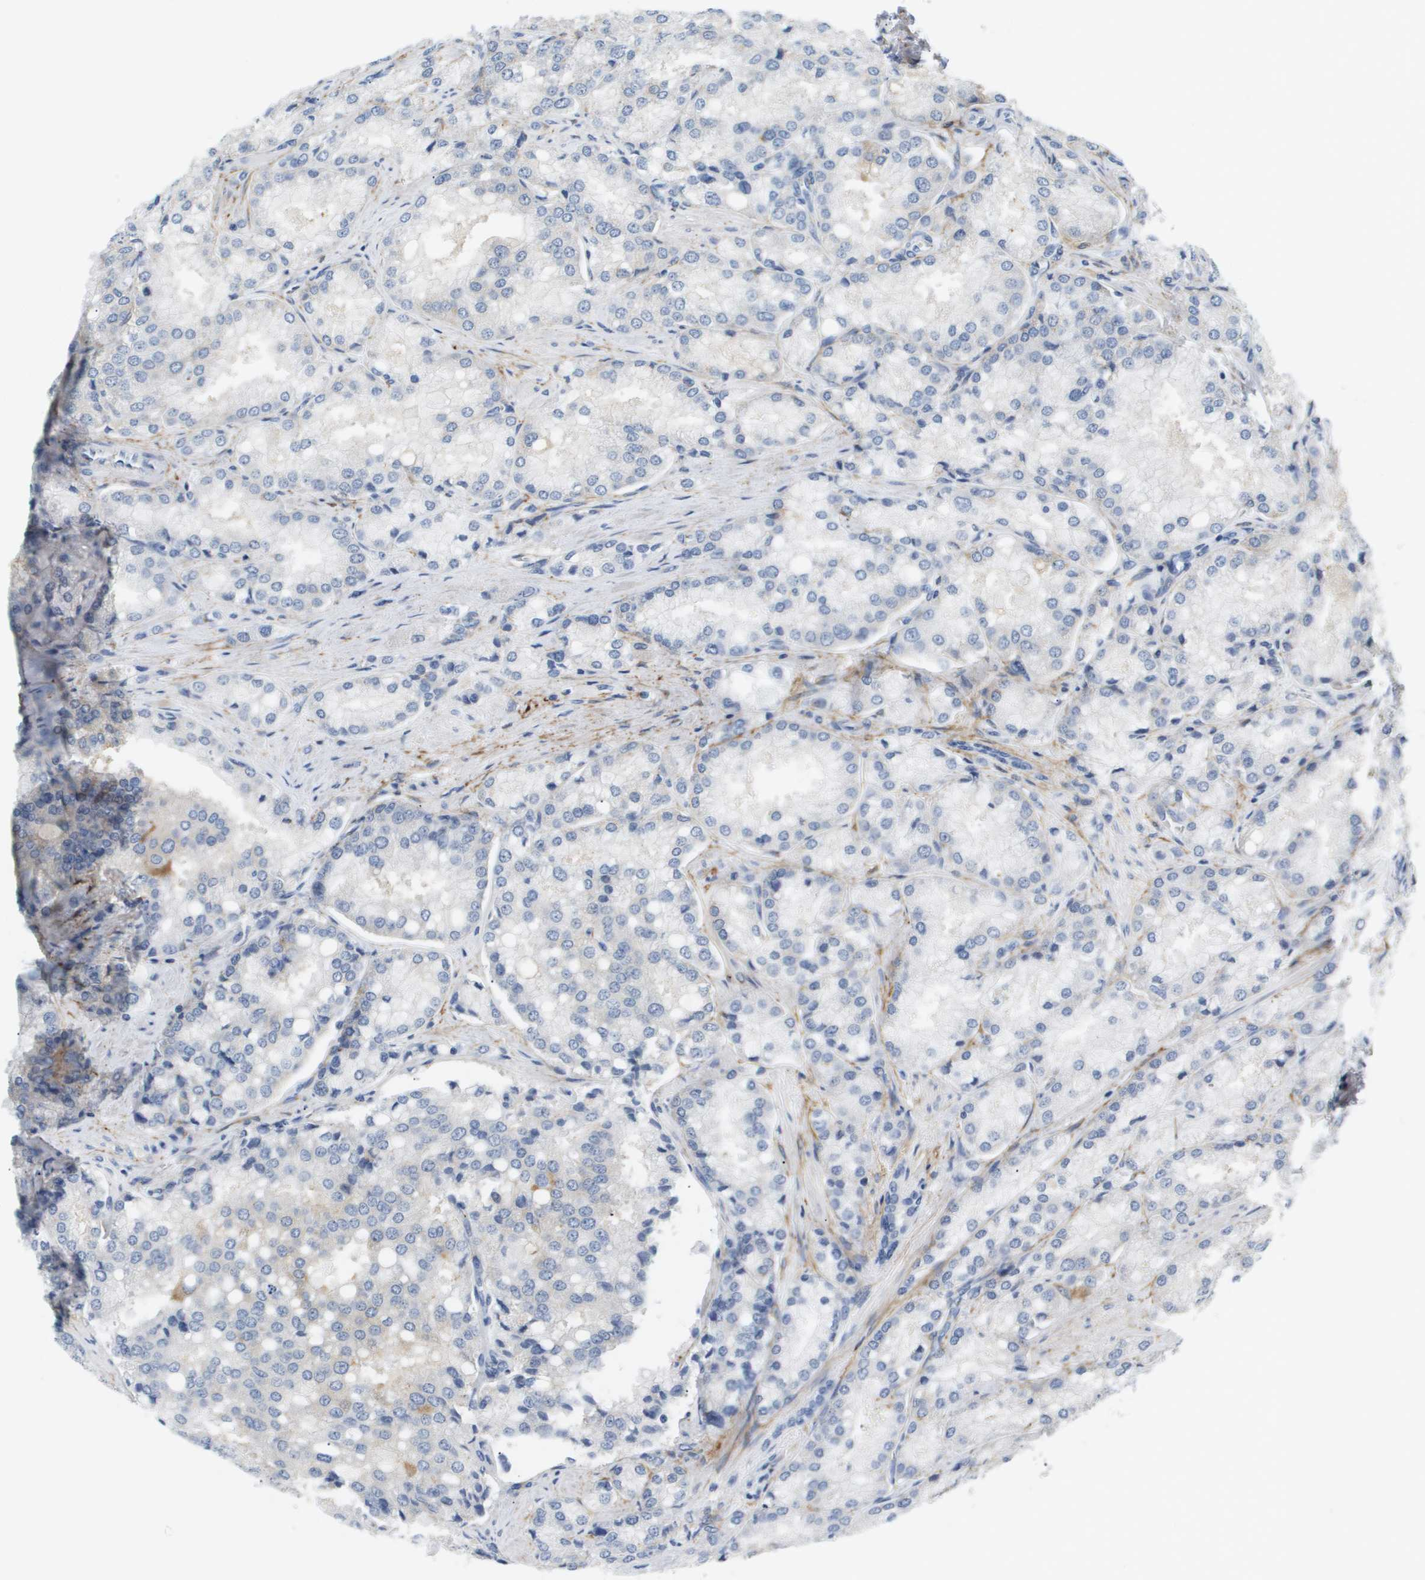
{"staining": {"intensity": "negative", "quantity": "none", "location": "none"}, "tissue": "prostate cancer", "cell_type": "Tumor cells", "image_type": "cancer", "snomed": [{"axis": "morphology", "description": "Adenocarcinoma, High grade"}, {"axis": "topography", "description": "Prostate"}], "caption": "There is no significant positivity in tumor cells of prostate adenocarcinoma (high-grade). (Brightfield microscopy of DAB (3,3'-diaminobenzidine) immunohistochemistry at high magnification).", "gene": "OTUD5", "patient": {"sex": "male", "age": 50}}